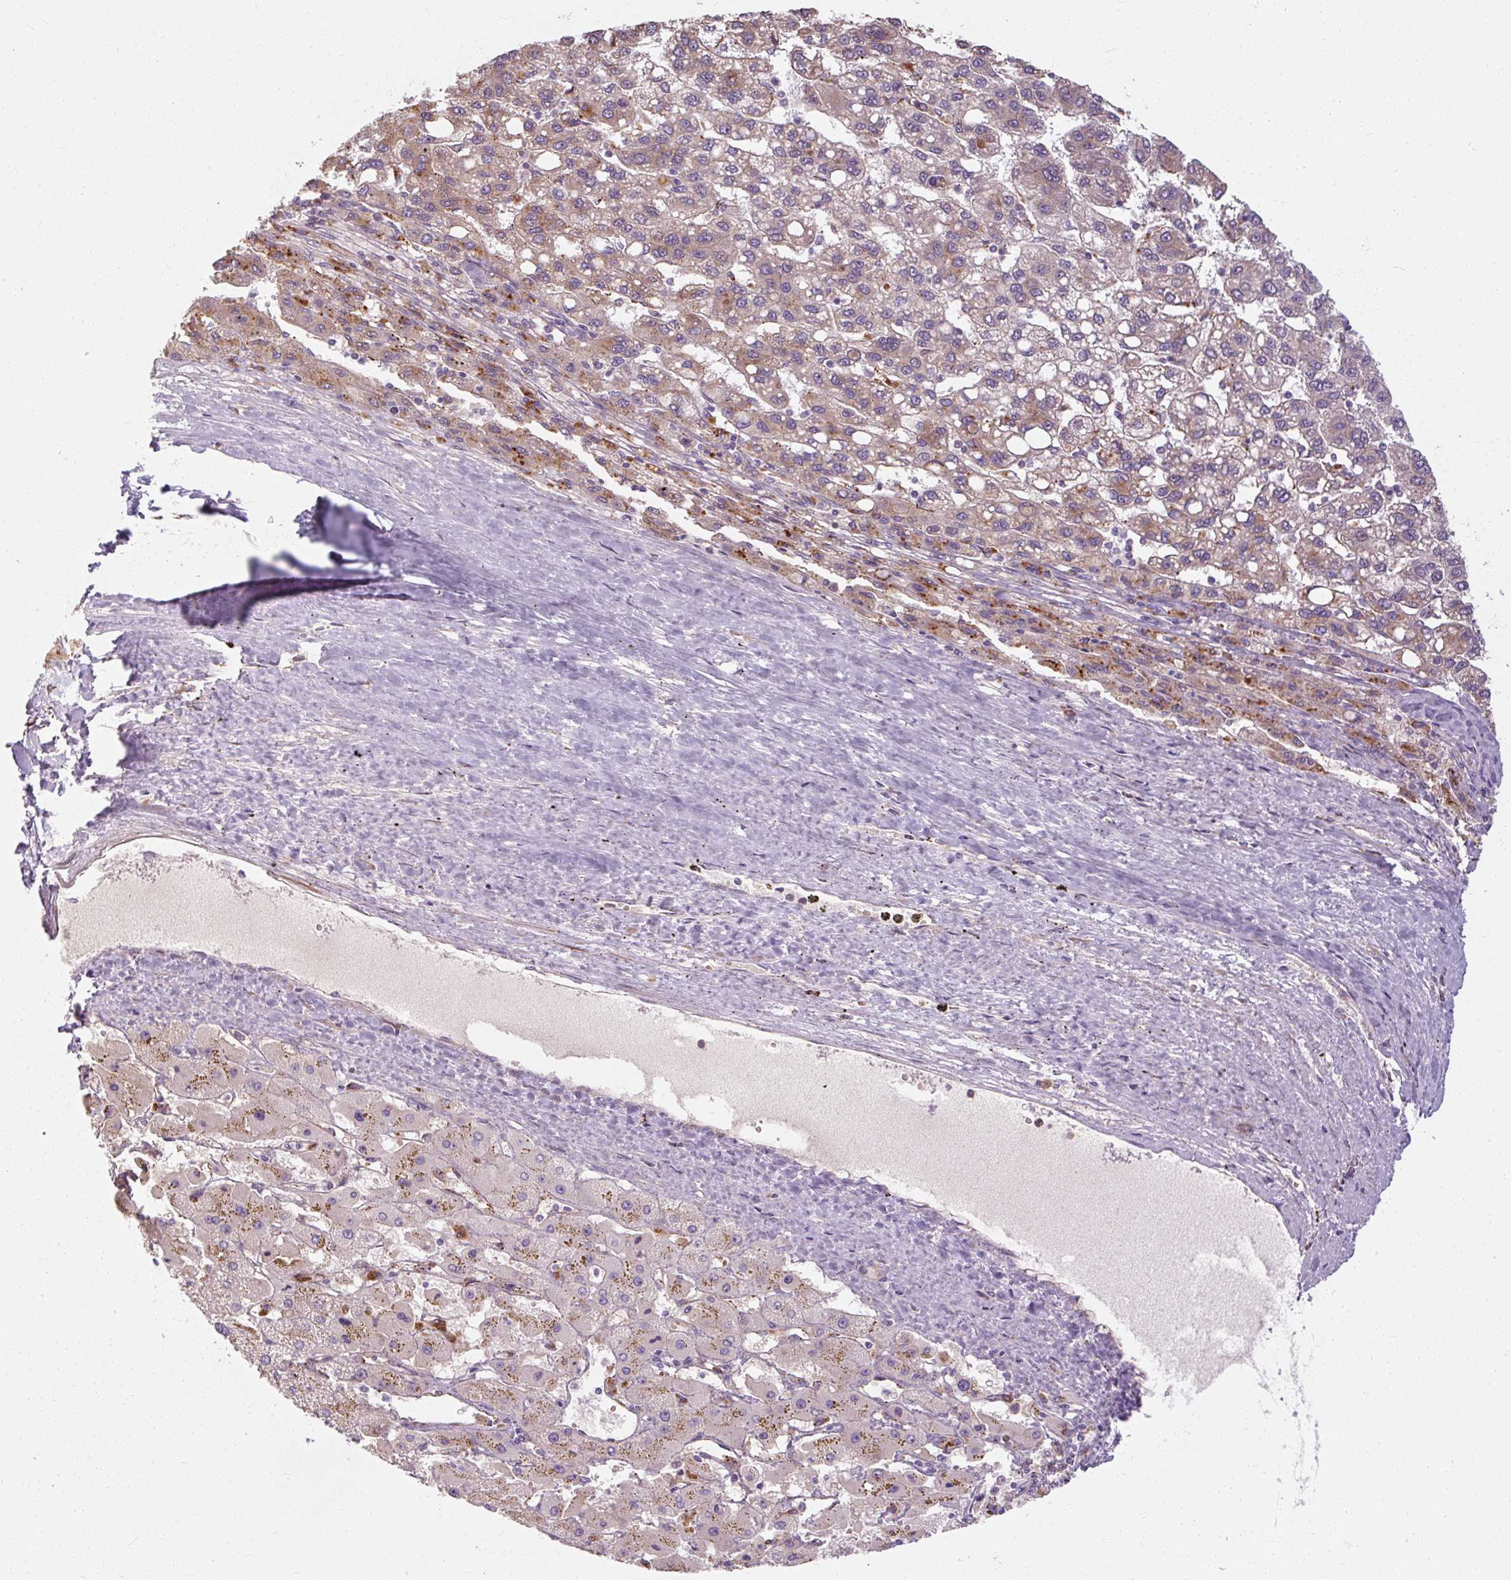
{"staining": {"intensity": "moderate", "quantity": "25%-75%", "location": "cytoplasmic/membranous"}, "tissue": "liver cancer", "cell_type": "Tumor cells", "image_type": "cancer", "snomed": [{"axis": "morphology", "description": "Carcinoma, Hepatocellular, NOS"}, {"axis": "topography", "description": "Liver"}], "caption": "Immunohistochemical staining of liver hepatocellular carcinoma shows medium levels of moderate cytoplasmic/membranous positivity in about 25%-75% of tumor cells. The protein of interest is shown in brown color, while the nuclei are stained blue.", "gene": "TBC1D4", "patient": {"sex": "female", "age": 82}}